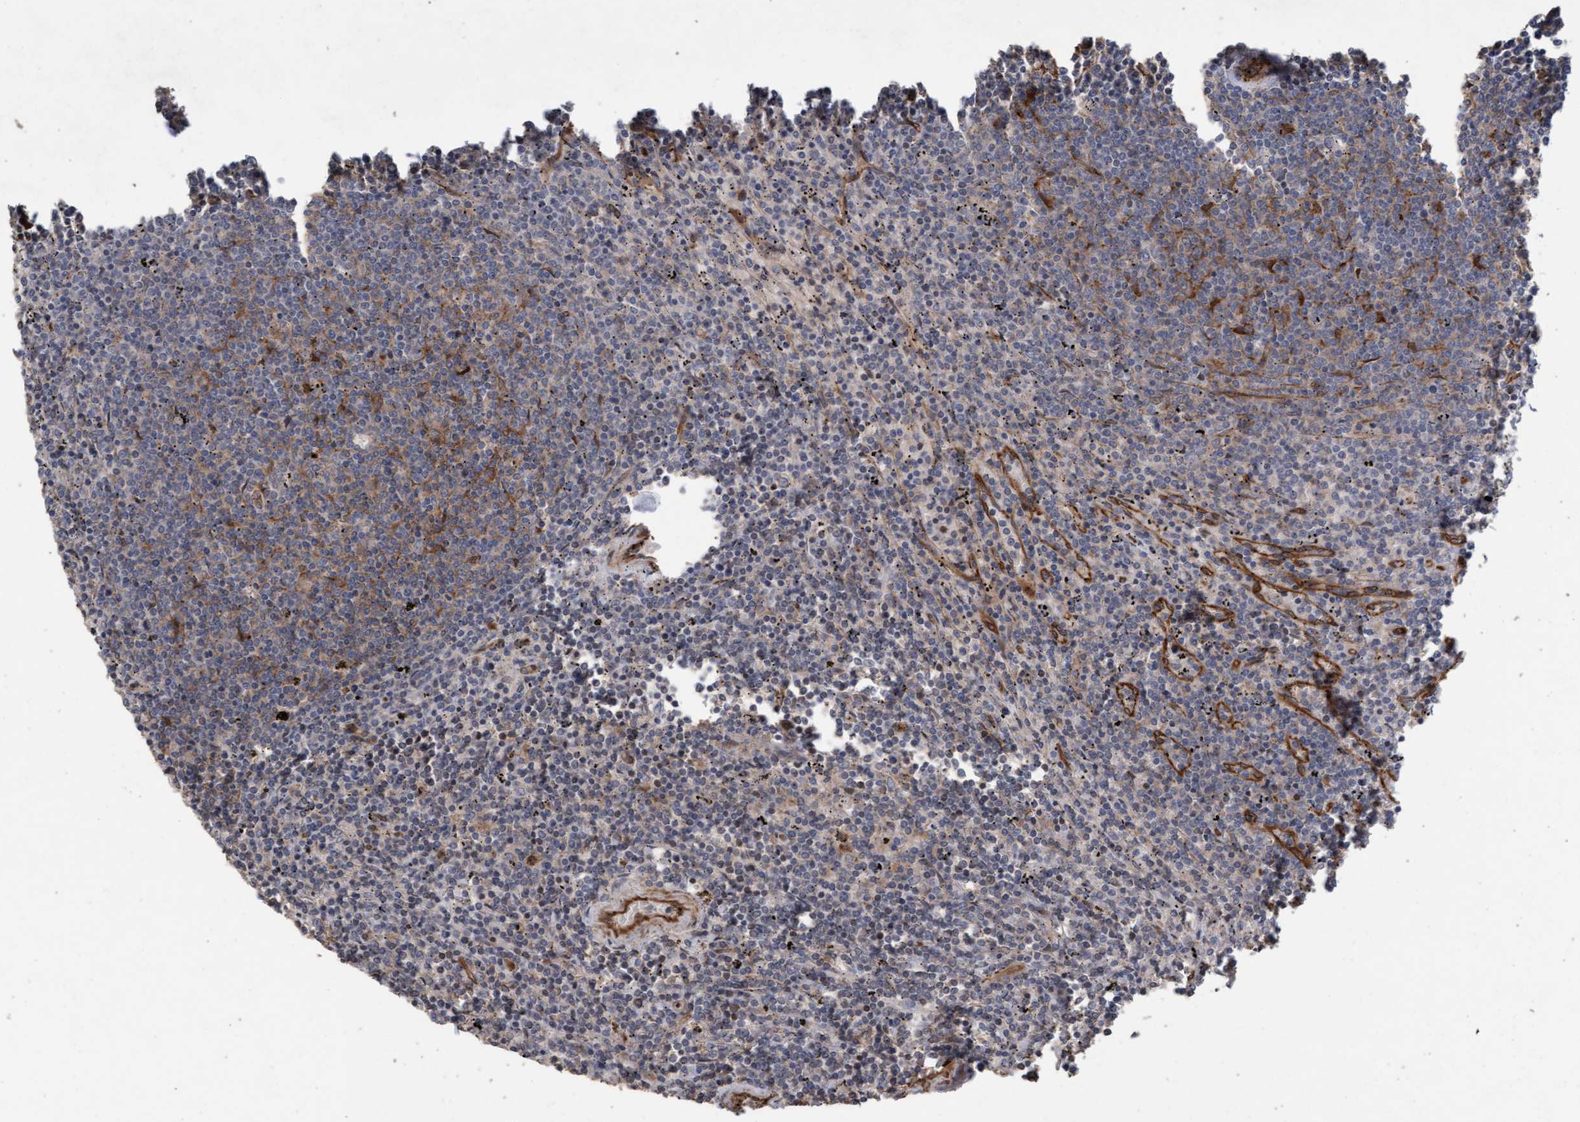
{"staining": {"intensity": "moderate", "quantity": "<25%", "location": "cytoplasmic/membranous"}, "tissue": "lymphoma", "cell_type": "Tumor cells", "image_type": "cancer", "snomed": [{"axis": "morphology", "description": "Malignant lymphoma, non-Hodgkin's type, Low grade"}, {"axis": "topography", "description": "Spleen"}], "caption": "Immunohistochemistry (IHC) photomicrograph of neoplastic tissue: lymphoma stained using IHC exhibits low levels of moderate protein expression localized specifically in the cytoplasmic/membranous of tumor cells, appearing as a cytoplasmic/membranous brown color.", "gene": "CDC42EP4", "patient": {"sex": "female", "age": 50}}